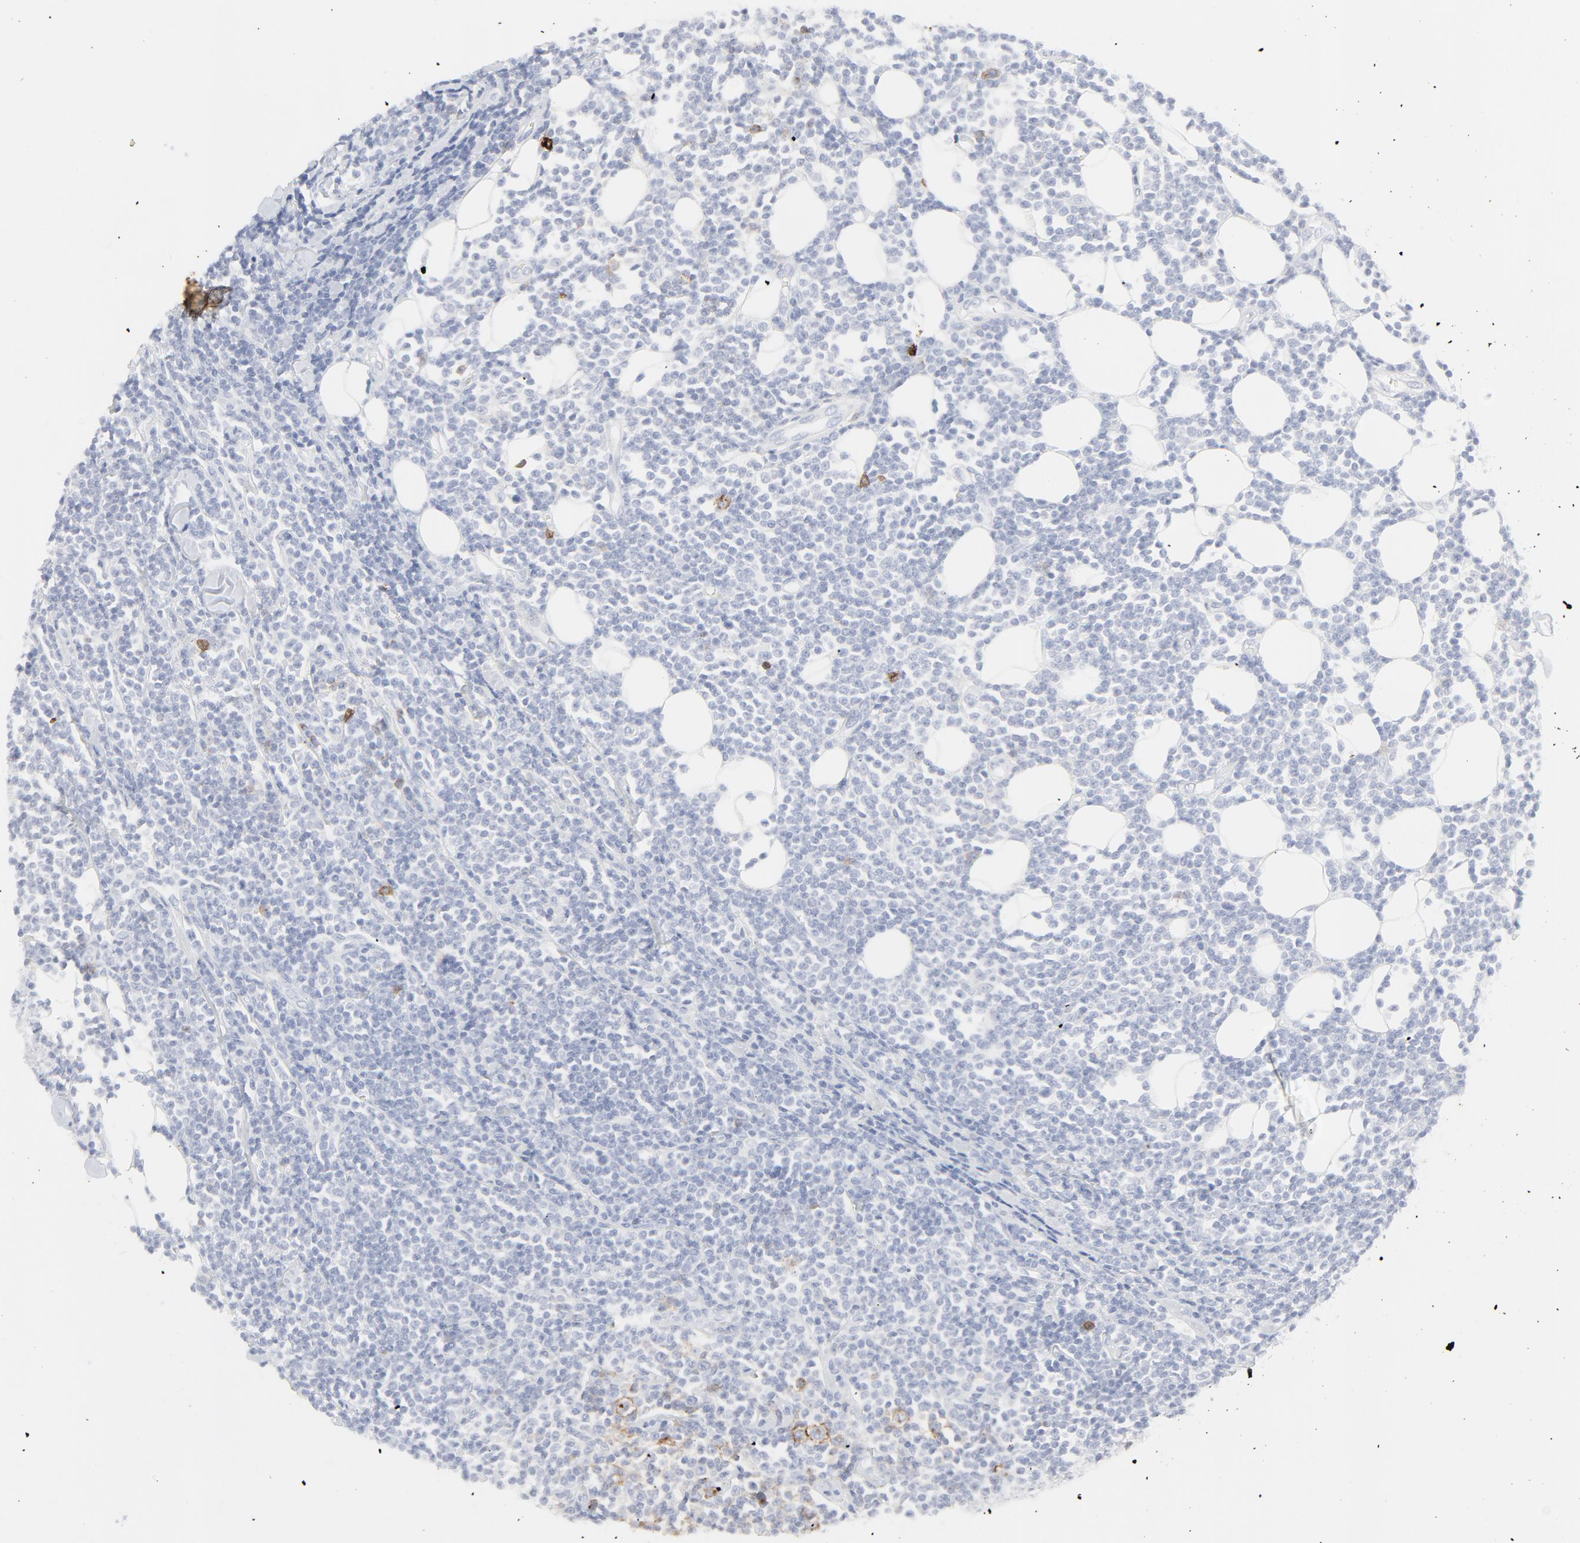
{"staining": {"intensity": "strong", "quantity": "<25%", "location": "cytoplasmic/membranous"}, "tissue": "lymphoma", "cell_type": "Tumor cells", "image_type": "cancer", "snomed": [{"axis": "morphology", "description": "Malignant lymphoma, non-Hodgkin's type, Low grade"}, {"axis": "topography", "description": "Soft tissue"}], "caption": "Protein staining of low-grade malignant lymphoma, non-Hodgkin's type tissue displays strong cytoplasmic/membranous staining in about <25% of tumor cells.", "gene": "CCR7", "patient": {"sex": "male", "age": 92}}